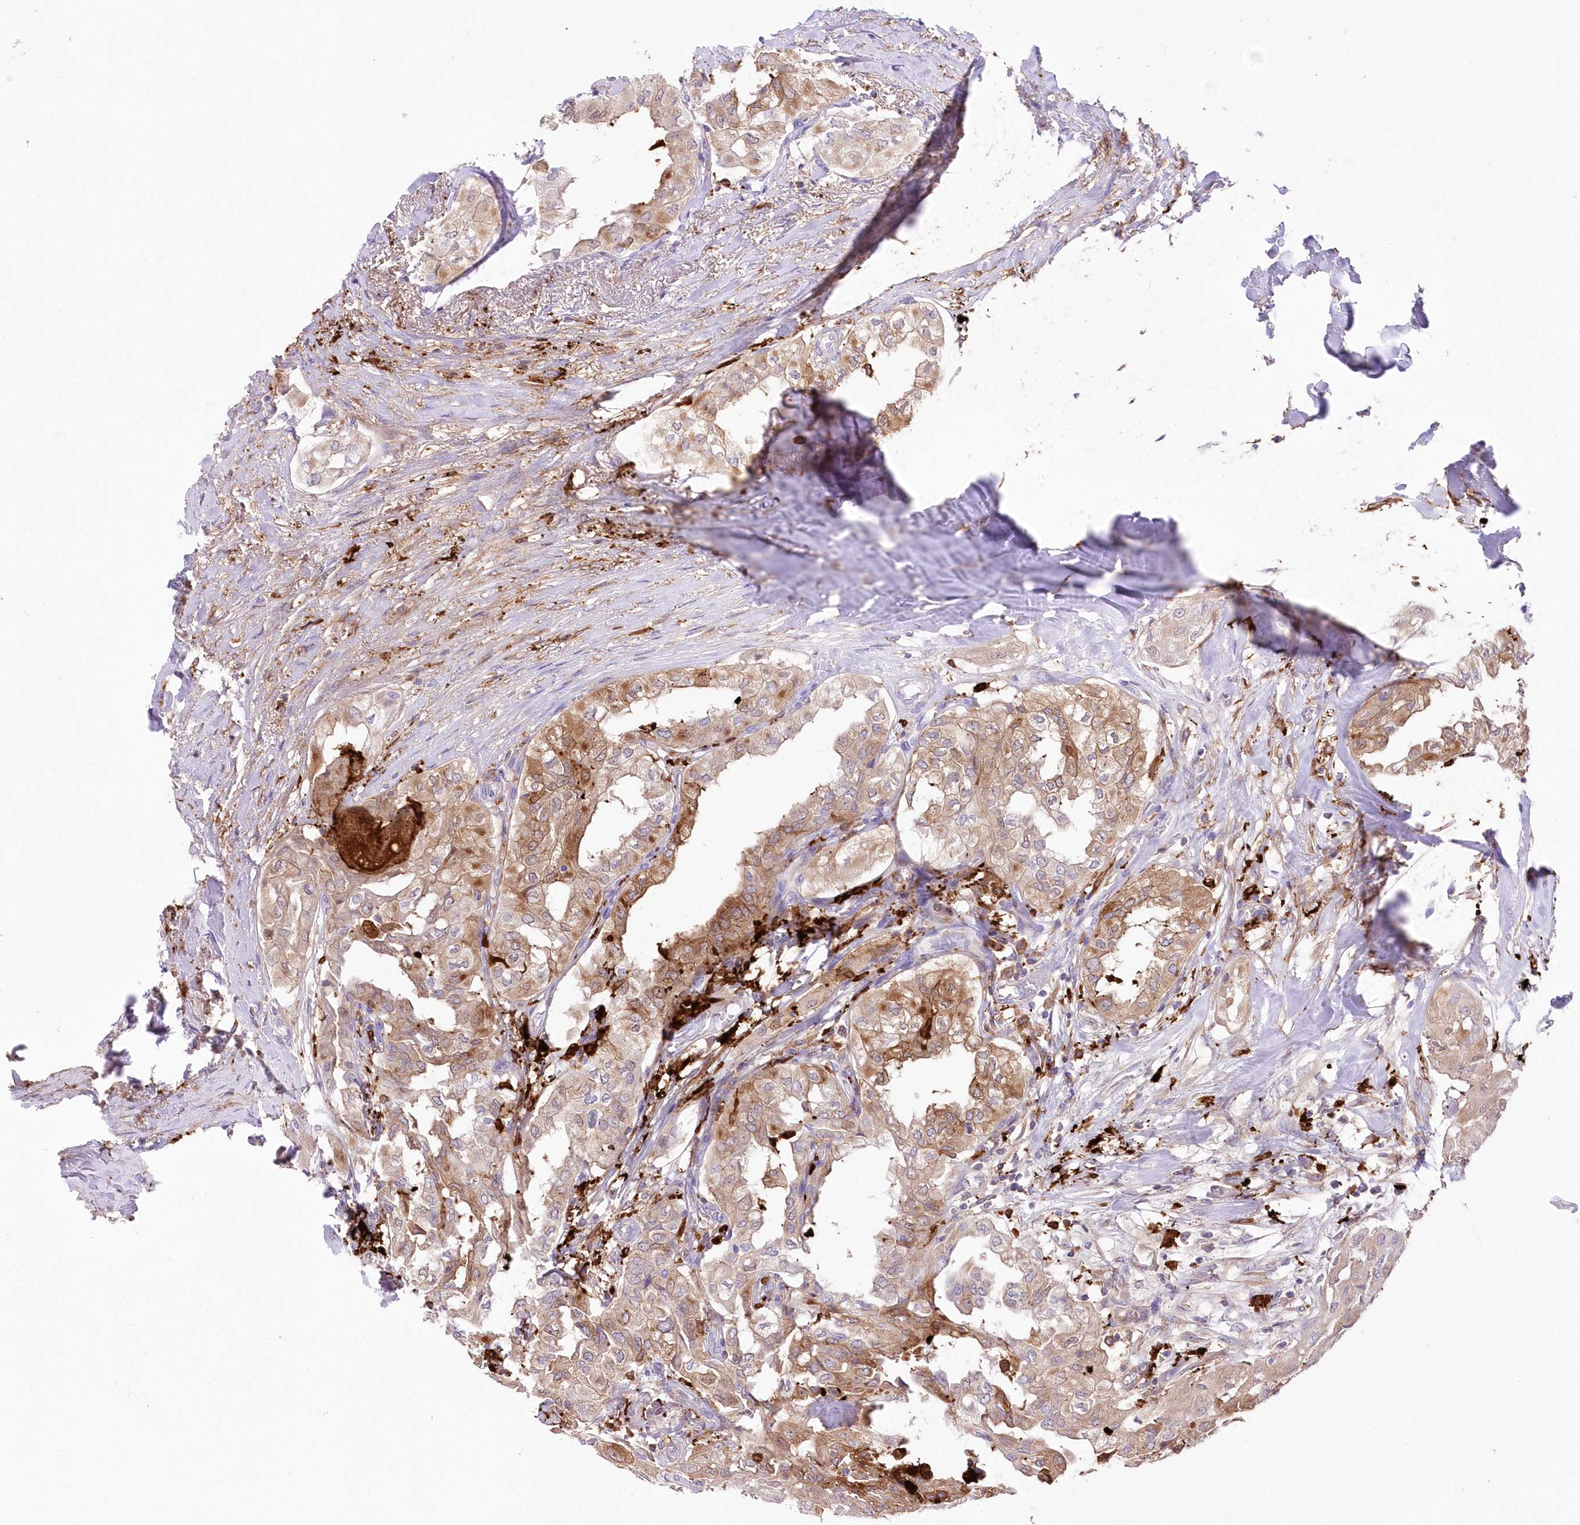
{"staining": {"intensity": "moderate", "quantity": ">75%", "location": "cytoplasmic/membranous"}, "tissue": "thyroid cancer", "cell_type": "Tumor cells", "image_type": "cancer", "snomed": [{"axis": "morphology", "description": "Papillary adenocarcinoma, NOS"}, {"axis": "topography", "description": "Thyroid gland"}], "caption": "Tumor cells reveal moderate cytoplasmic/membranous positivity in approximately >75% of cells in thyroid cancer.", "gene": "DNAJC19", "patient": {"sex": "female", "age": 59}}